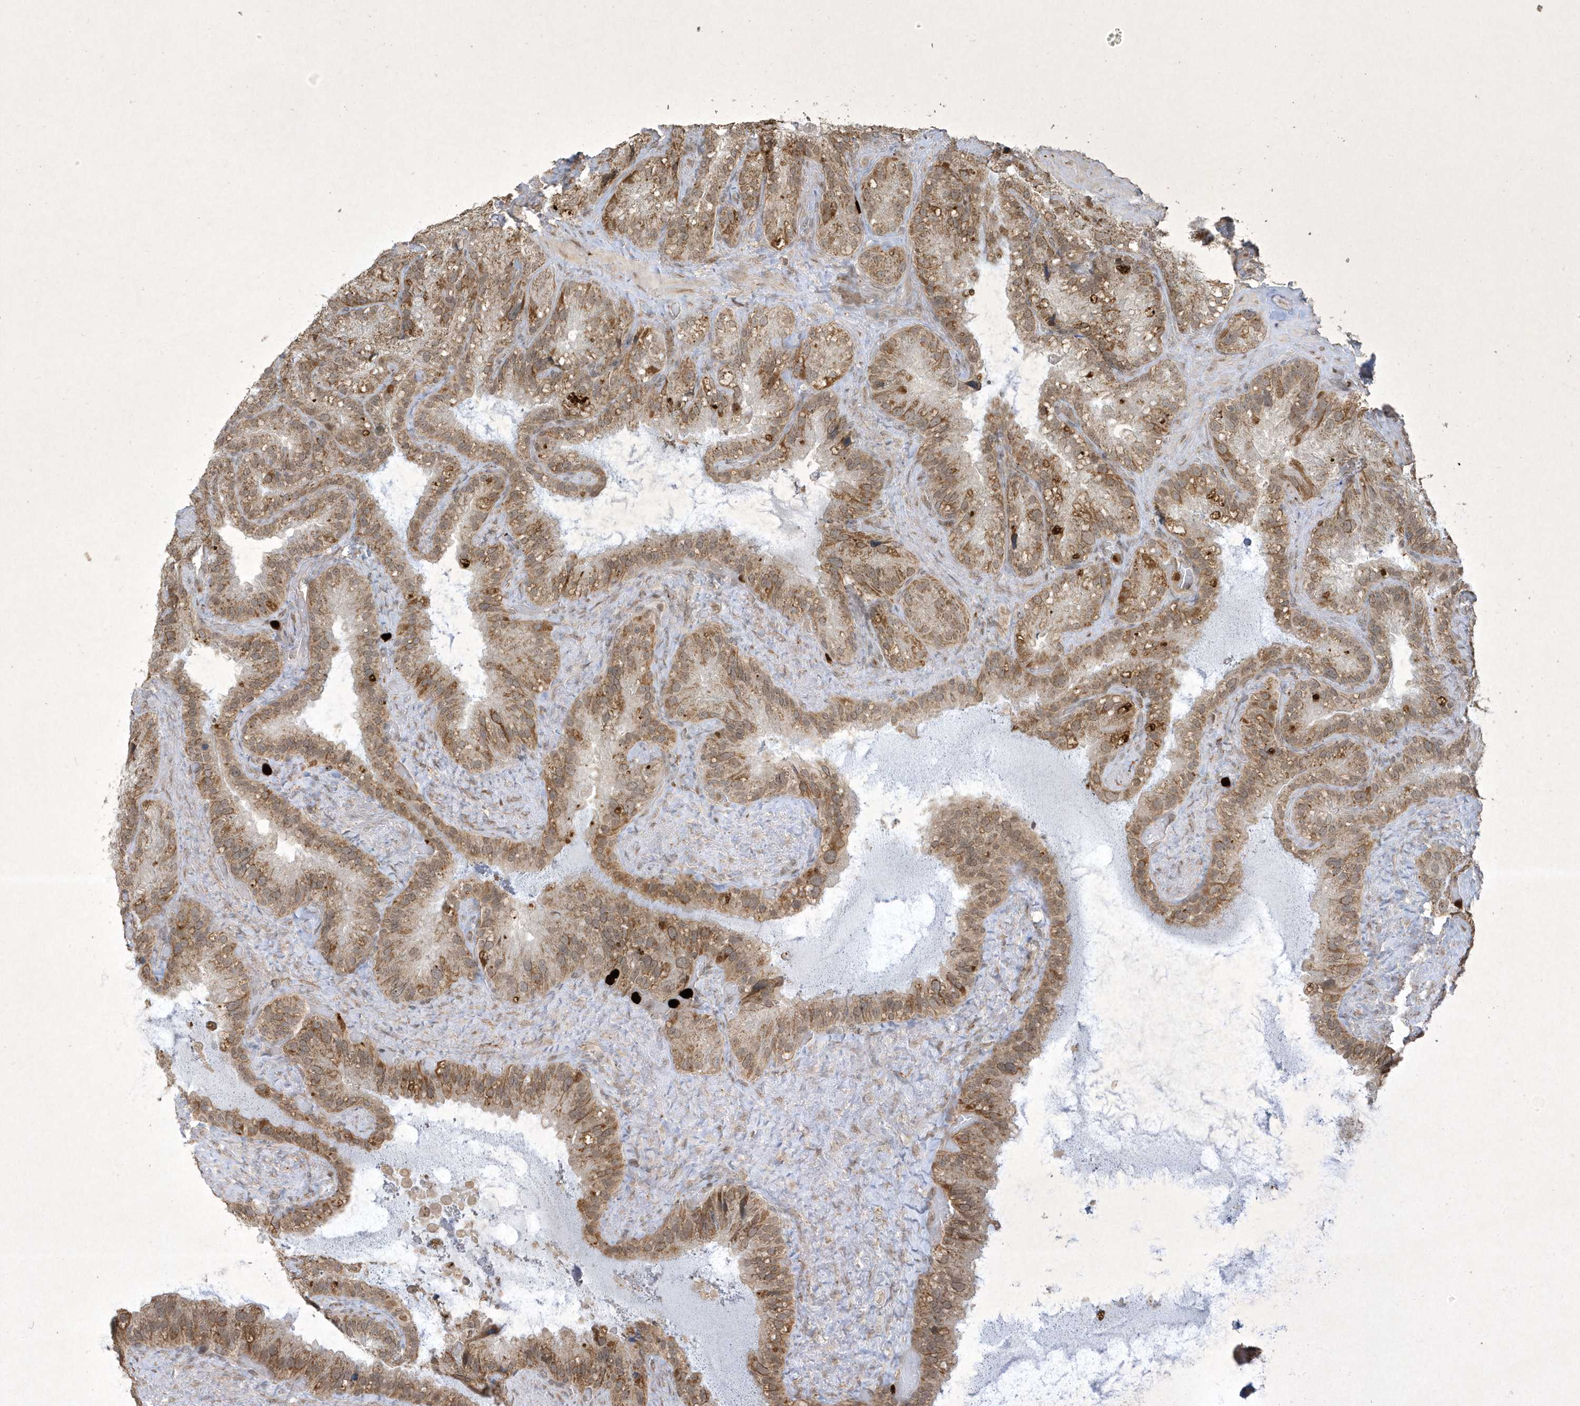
{"staining": {"intensity": "moderate", "quantity": ">75%", "location": "cytoplasmic/membranous"}, "tissue": "seminal vesicle", "cell_type": "Glandular cells", "image_type": "normal", "snomed": [{"axis": "morphology", "description": "Normal tissue, NOS"}, {"axis": "topography", "description": "Prostate"}, {"axis": "topography", "description": "Seminal veicle"}], "caption": "This is a photomicrograph of immunohistochemistry staining of normal seminal vesicle, which shows moderate staining in the cytoplasmic/membranous of glandular cells.", "gene": "ZNF213", "patient": {"sex": "male", "age": 68}}